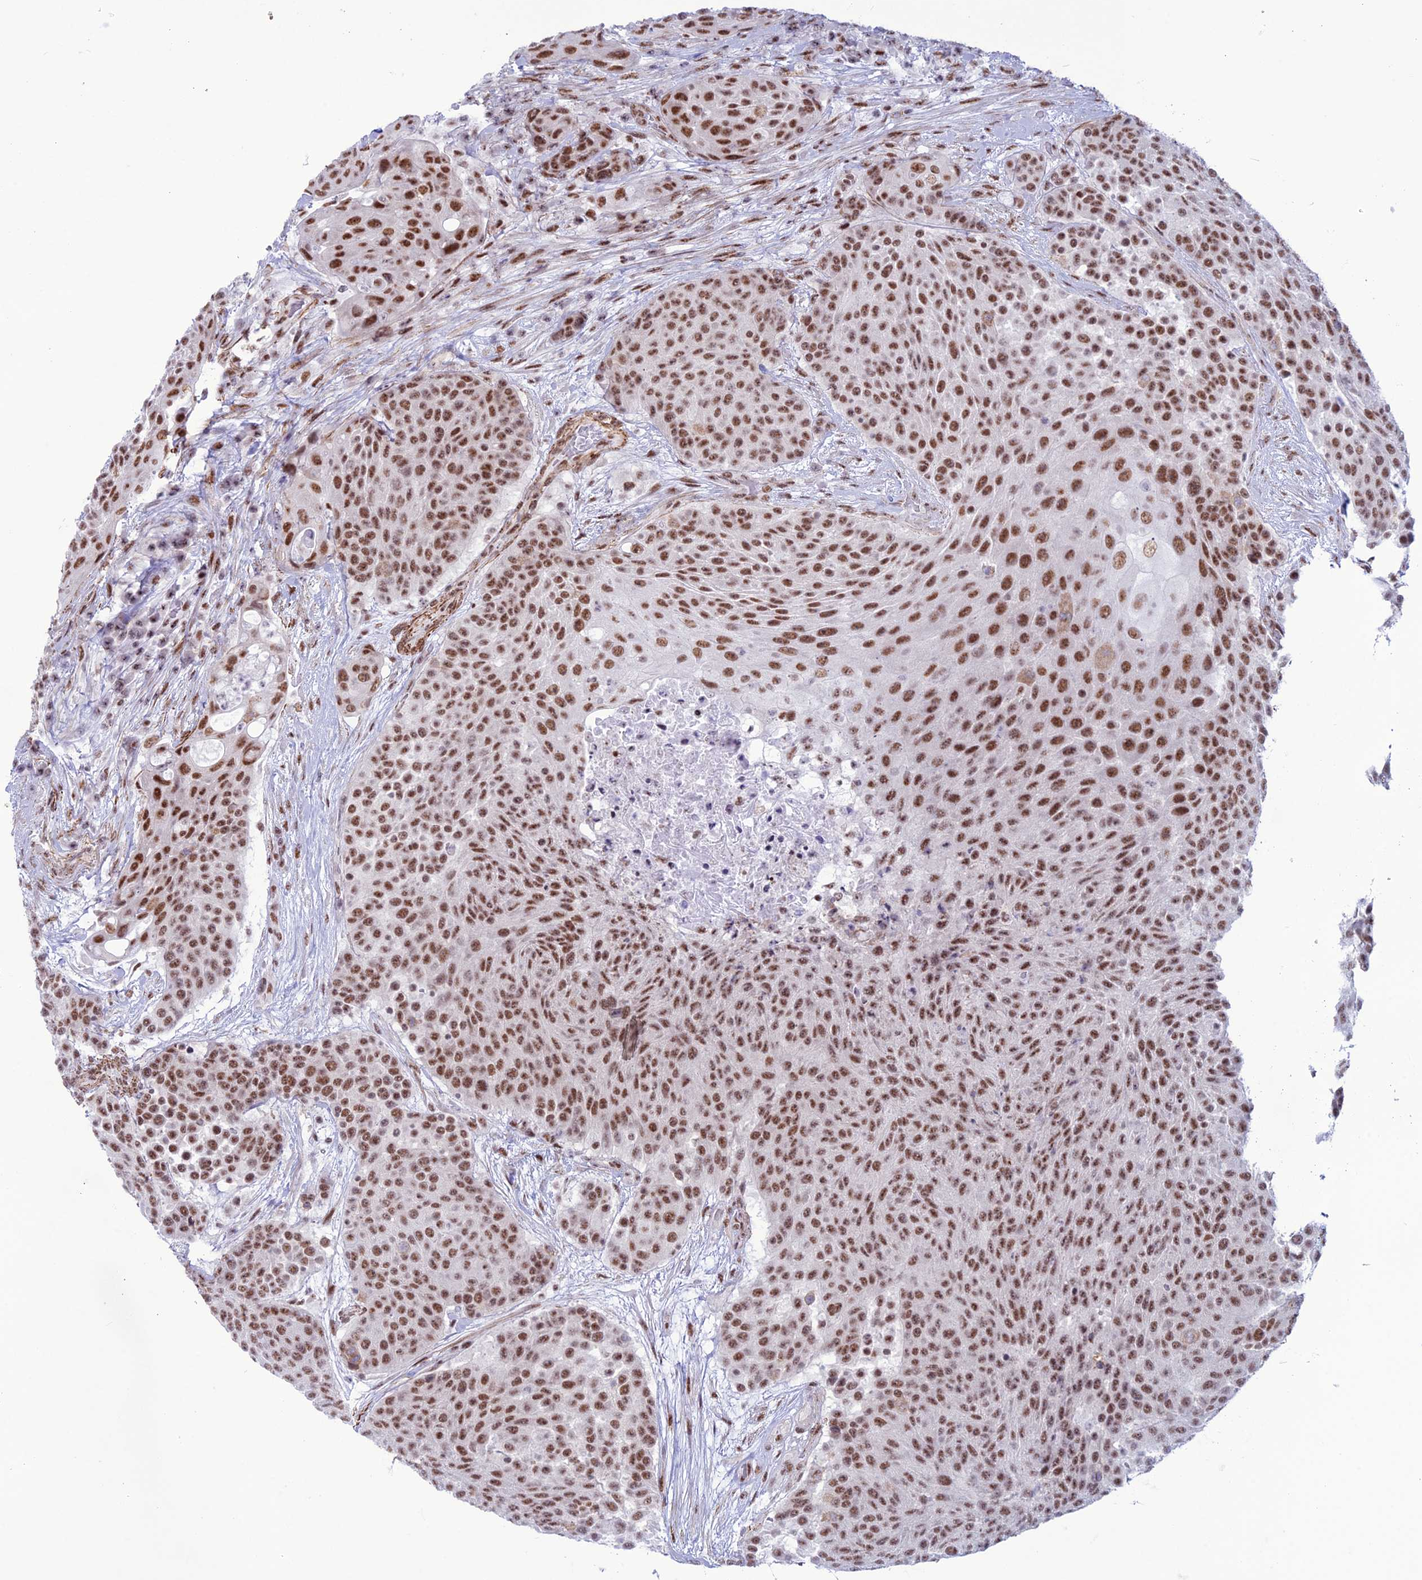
{"staining": {"intensity": "moderate", "quantity": ">75%", "location": "nuclear"}, "tissue": "urothelial cancer", "cell_type": "Tumor cells", "image_type": "cancer", "snomed": [{"axis": "morphology", "description": "Urothelial carcinoma, High grade"}, {"axis": "topography", "description": "Urinary bladder"}], "caption": "IHC (DAB (3,3'-diaminobenzidine)) staining of human urothelial carcinoma (high-grade) shows moderate nuclear protein staining in about >75% of tumor cells.", "gene": "U2AF1", "patient": {"sex": "female", "age": 63}}